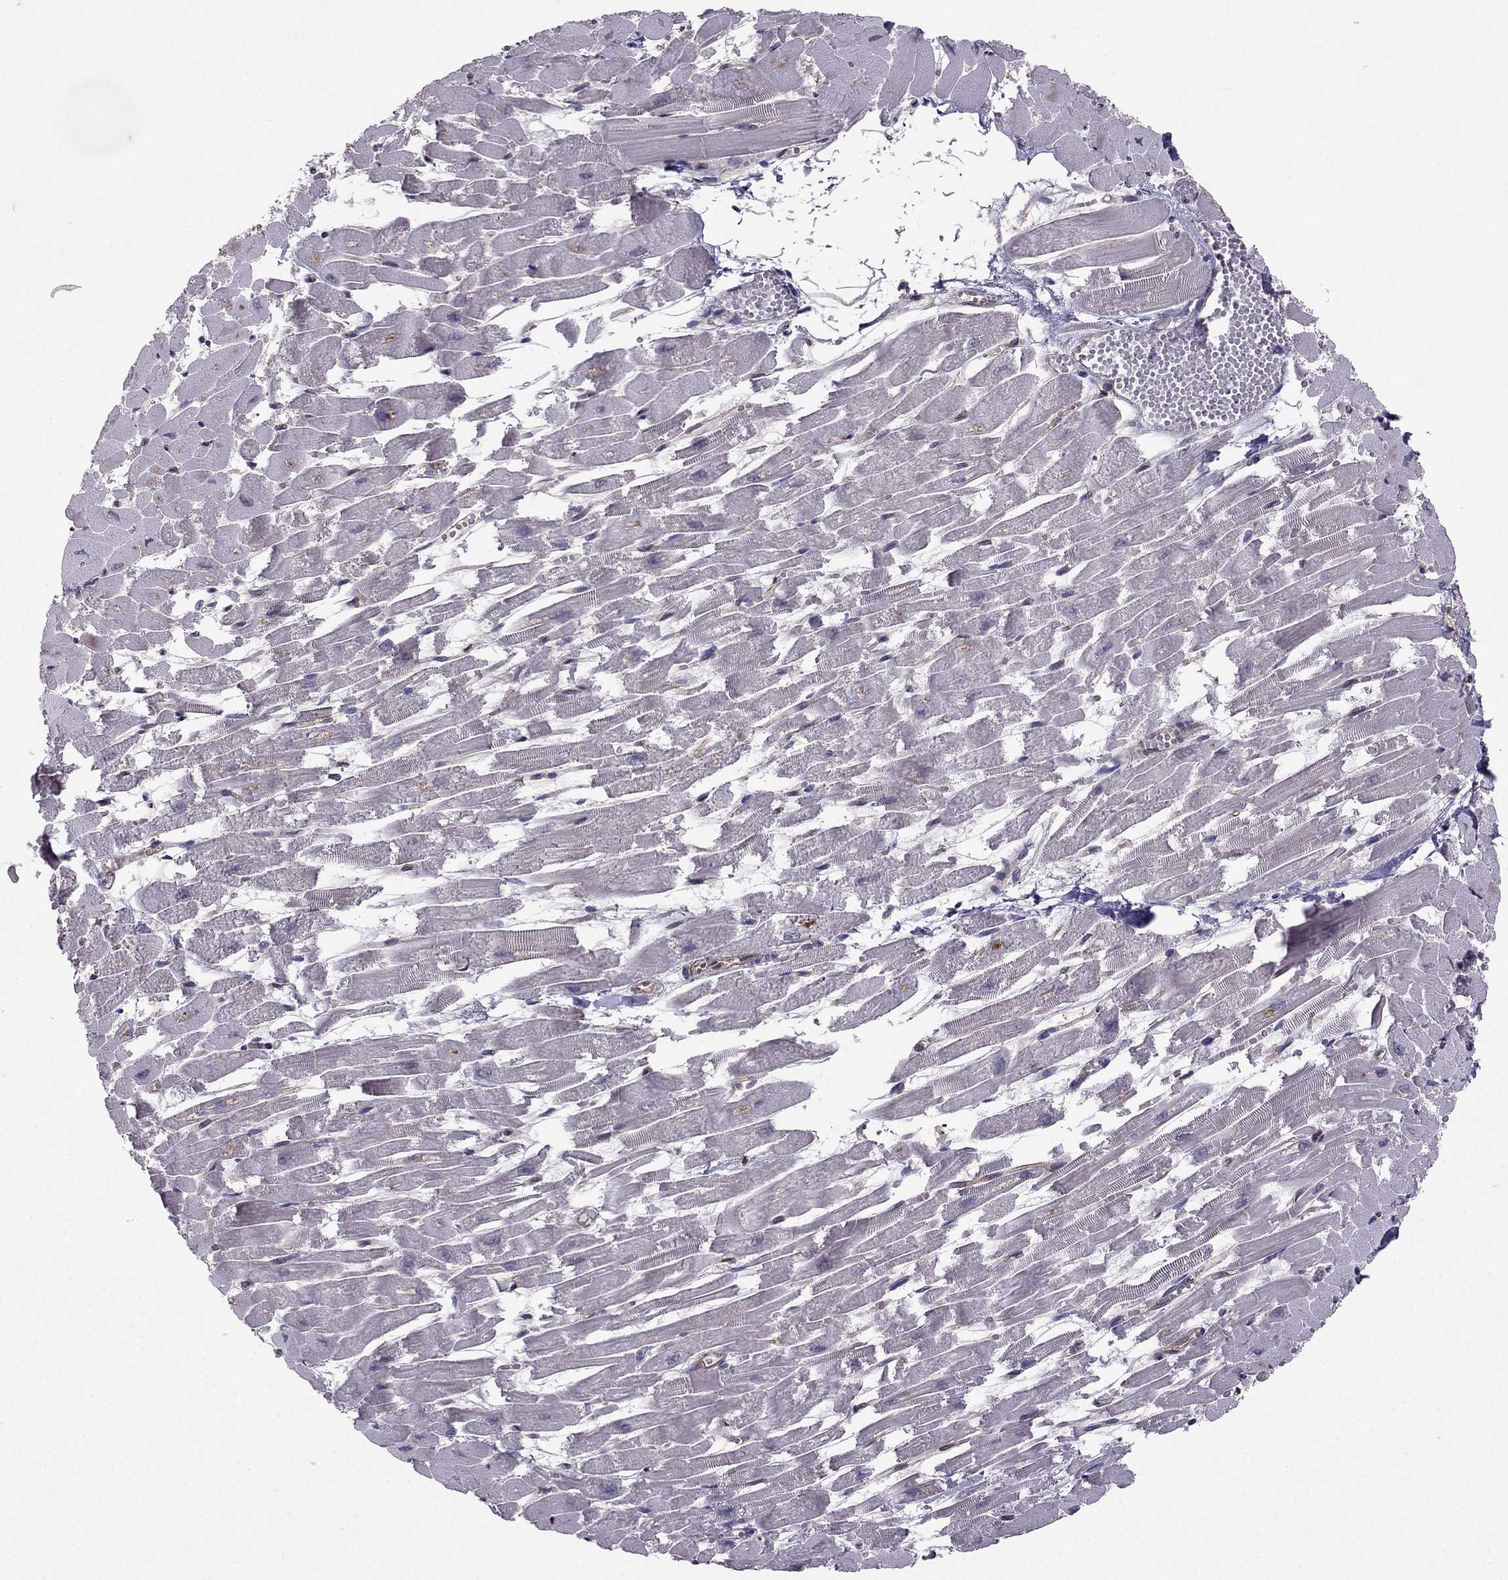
{"staining": {"intensity": "negative", "quantity": "none", "location": "none"}, "tissue": "heart muscle", "cell_type": "Cardiomyocytes", "image_type": "normal", "snomed": [{"axis": "morphology", "description": "Normal tissue, NOS"}, {"axis": "topography", "description": "Heart"}], "caption": "Immunohistochemistry of unremarkable human heart muscle demonstrates no staining in cardiomyocytes. (DAB (3,3'-diaminobenzidine) immunohistochemistry (IHC) with hematoxylin counter stain).", "gene": "RASIP1", "patient": {"sex": "female", "age": 52}}